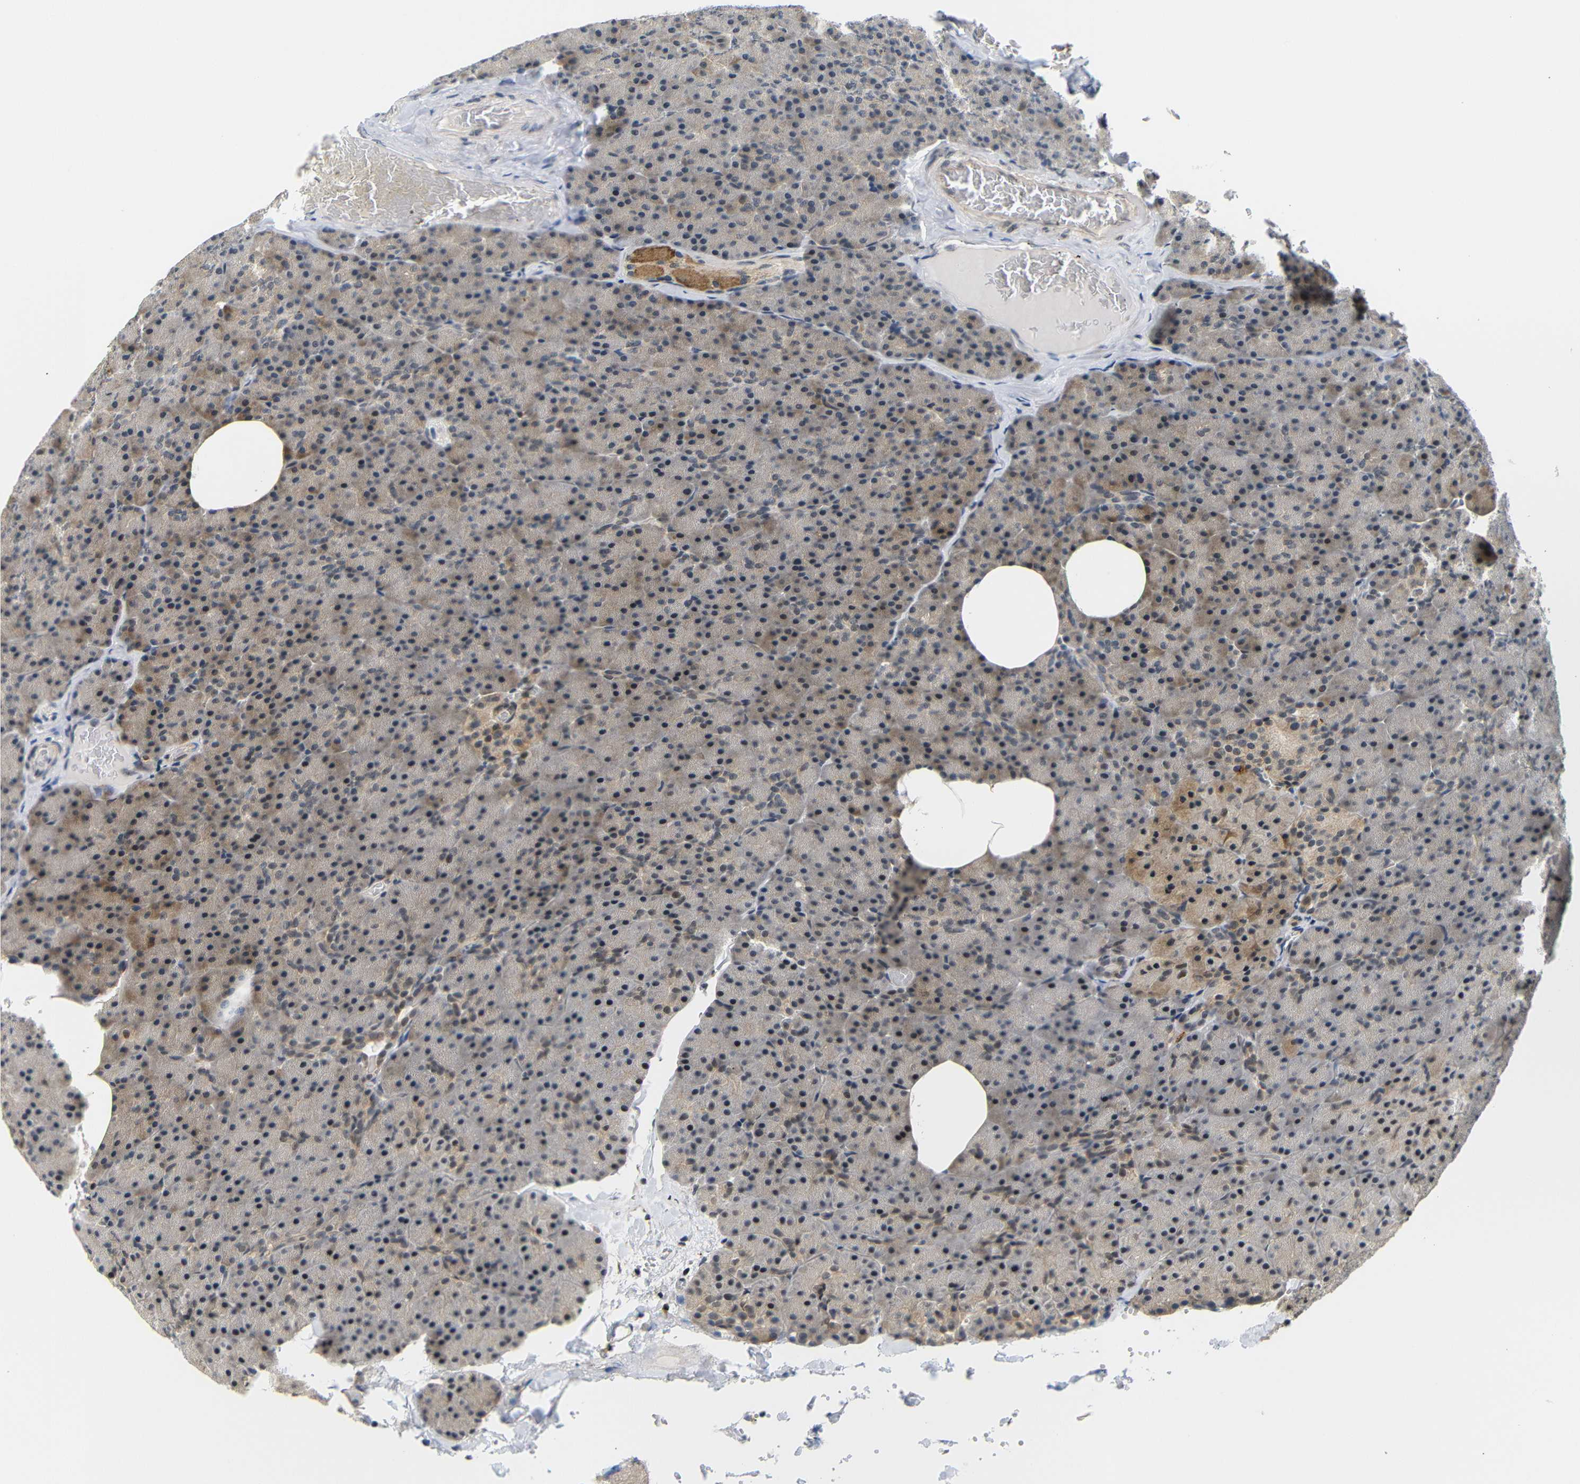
{"staining": {"intensity": "weak", "quantity": "25%-75%", "location": "cytoplasmic/membranous,nuclear"}, "tissue": "pancreas", "cell_type": "Exocrine glandular cells", "image_type": "normal", "snomed": [{"axis": "morphology", "description": "Normal tissue, NOS"}, {"axis": "topography", "description": "Pancreas"}], "caption": "The micrograph displays staining of normal pancreas, revealing weak cytoplasmic/membranous,nuclear protein staining (brown color) within exocrine glandular cells.", "gene": "GJA5", "patient": {"sex": "female", "age": 35}}